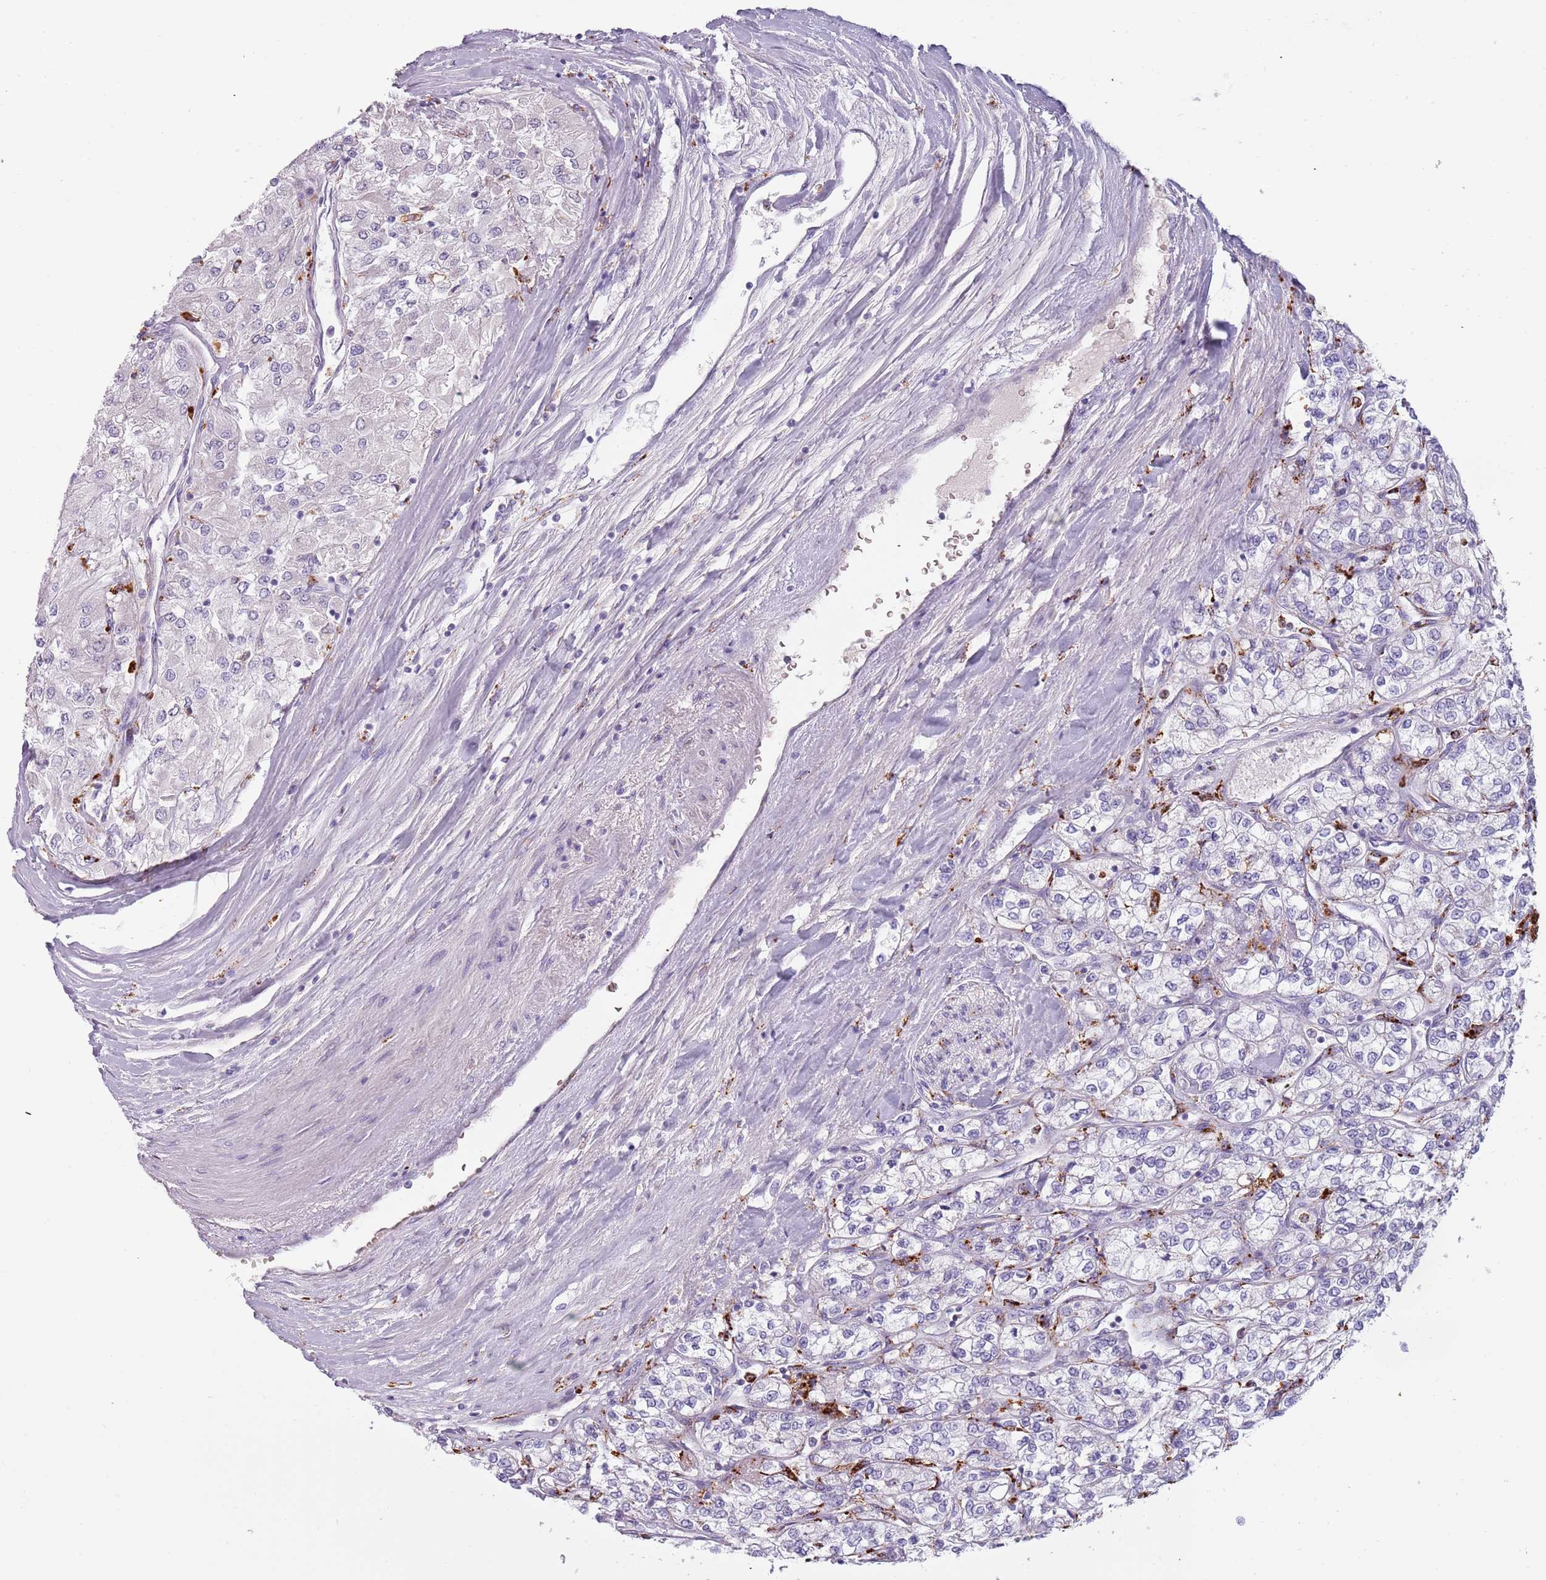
{"staining": {"intensity": "negative", "quantity": "none", "location": "none"}, "tissue": "renal cancer", "cell_type": "Tumor cells", "image_type": "cancer", "snomed": [{"axis": "morphology", "description": "Adenocarcinoma, NOS"}, {"axis": "topography", "description": "Kidney"}], "caption": "Photomicrograph shows no protein positivity in tumor cells of renal cancer tissue.", "gene": "NWD2", "patient": {"sex": "male", "age": 80}}